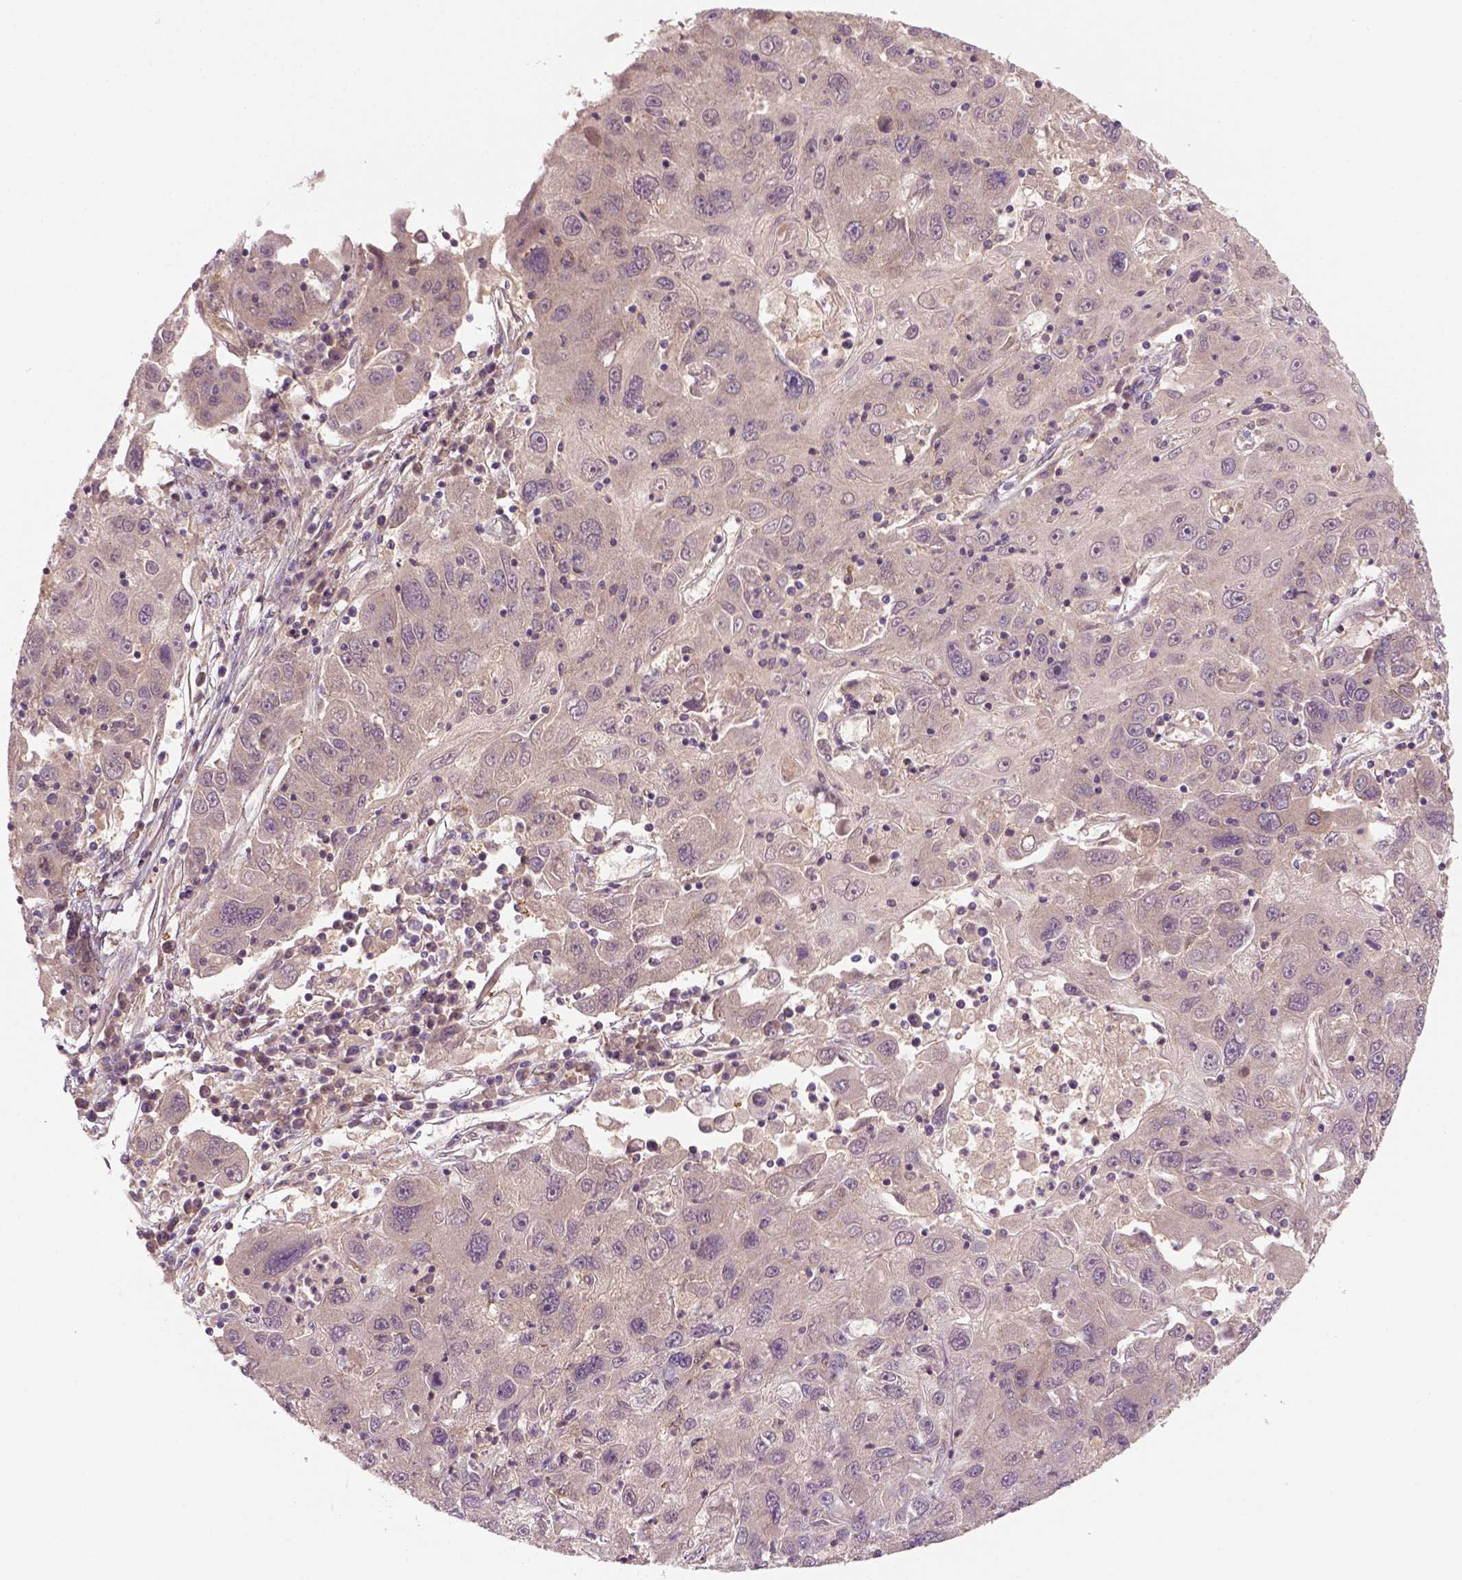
{"staining": {"intensity": "weak", "quantity": "<25%", "location": "cytoplasmic/membranous"}, "tissue": "stomach cancer", "cell_type": "Tumor cells", "image_type": "cancer", "snomed": [{"axis": "morphology", "description": "Adenocarcinoma, NOS"}, {"axis": "topography", "description": "Stomach"}], "caption": "The histopathology image displays no staining of tumor cells in stomach adenocarcinoma.", "gene": "GOT1", "patient": {"sex": "male", "age": 56}}